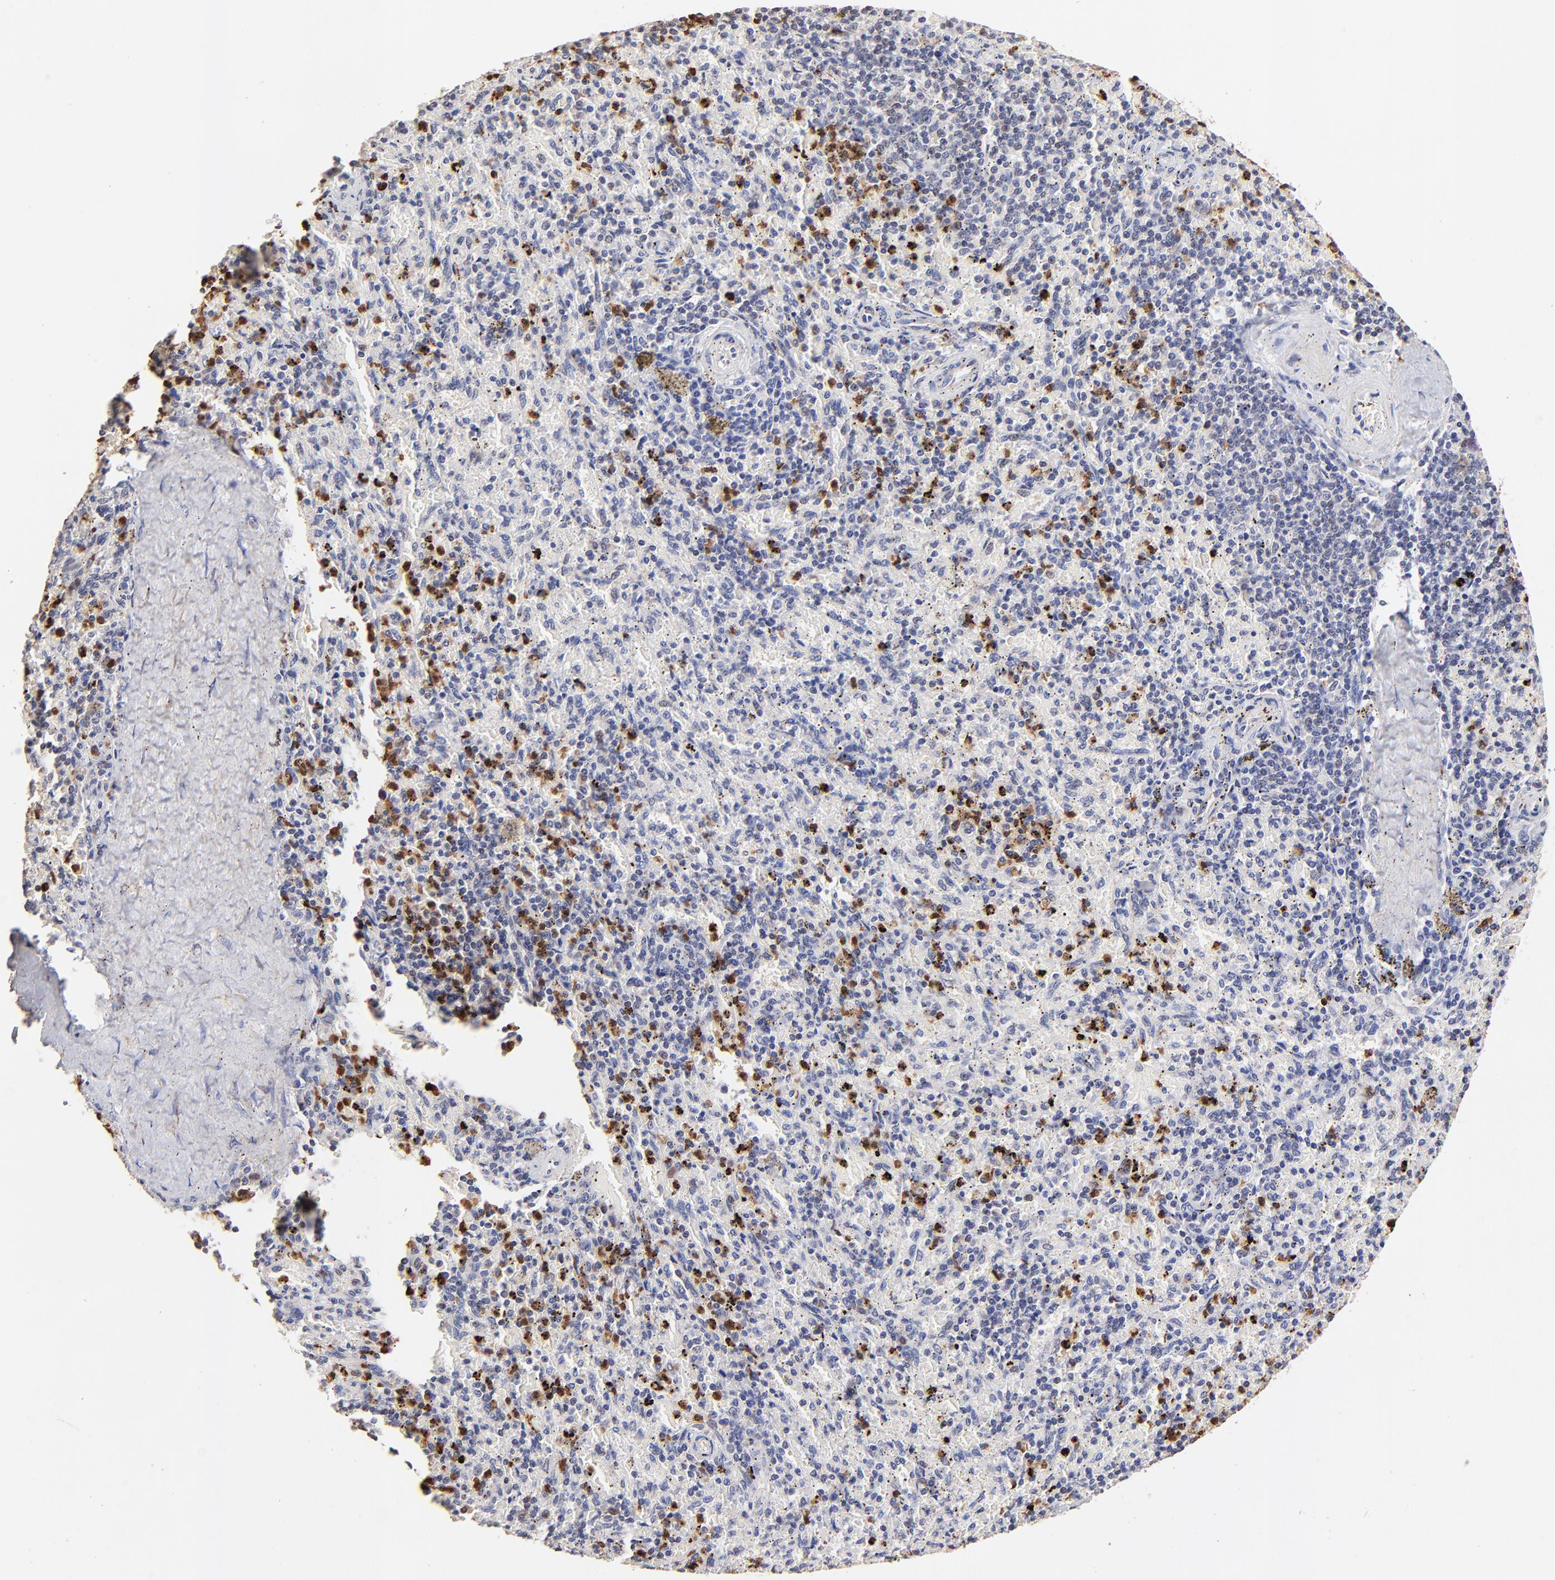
{"staining": {"intensity": "strong", "quantity": "<25%", "location": "cytoplasmic/membranous,nuclear"}, "tissue": "spleen", "cell_type": "Cells in red pulp", "image_type": "normal", "snomed": [{"axis": "morphology", "description": "Normal tissue, NOS"}, {"axis": "topography", "description": "Spleen"}], "caption": "This photomicrograph reveals unremarkable spleen stained with IHC to label a protein in brown. The cytoplasmic/membranous,nuclear of cells in red pulp show strong positivity for the protein. Nuclei are counter-stained blue.", "gene": "BBOF1", "patient": {"sex": "female", "age": 43}}